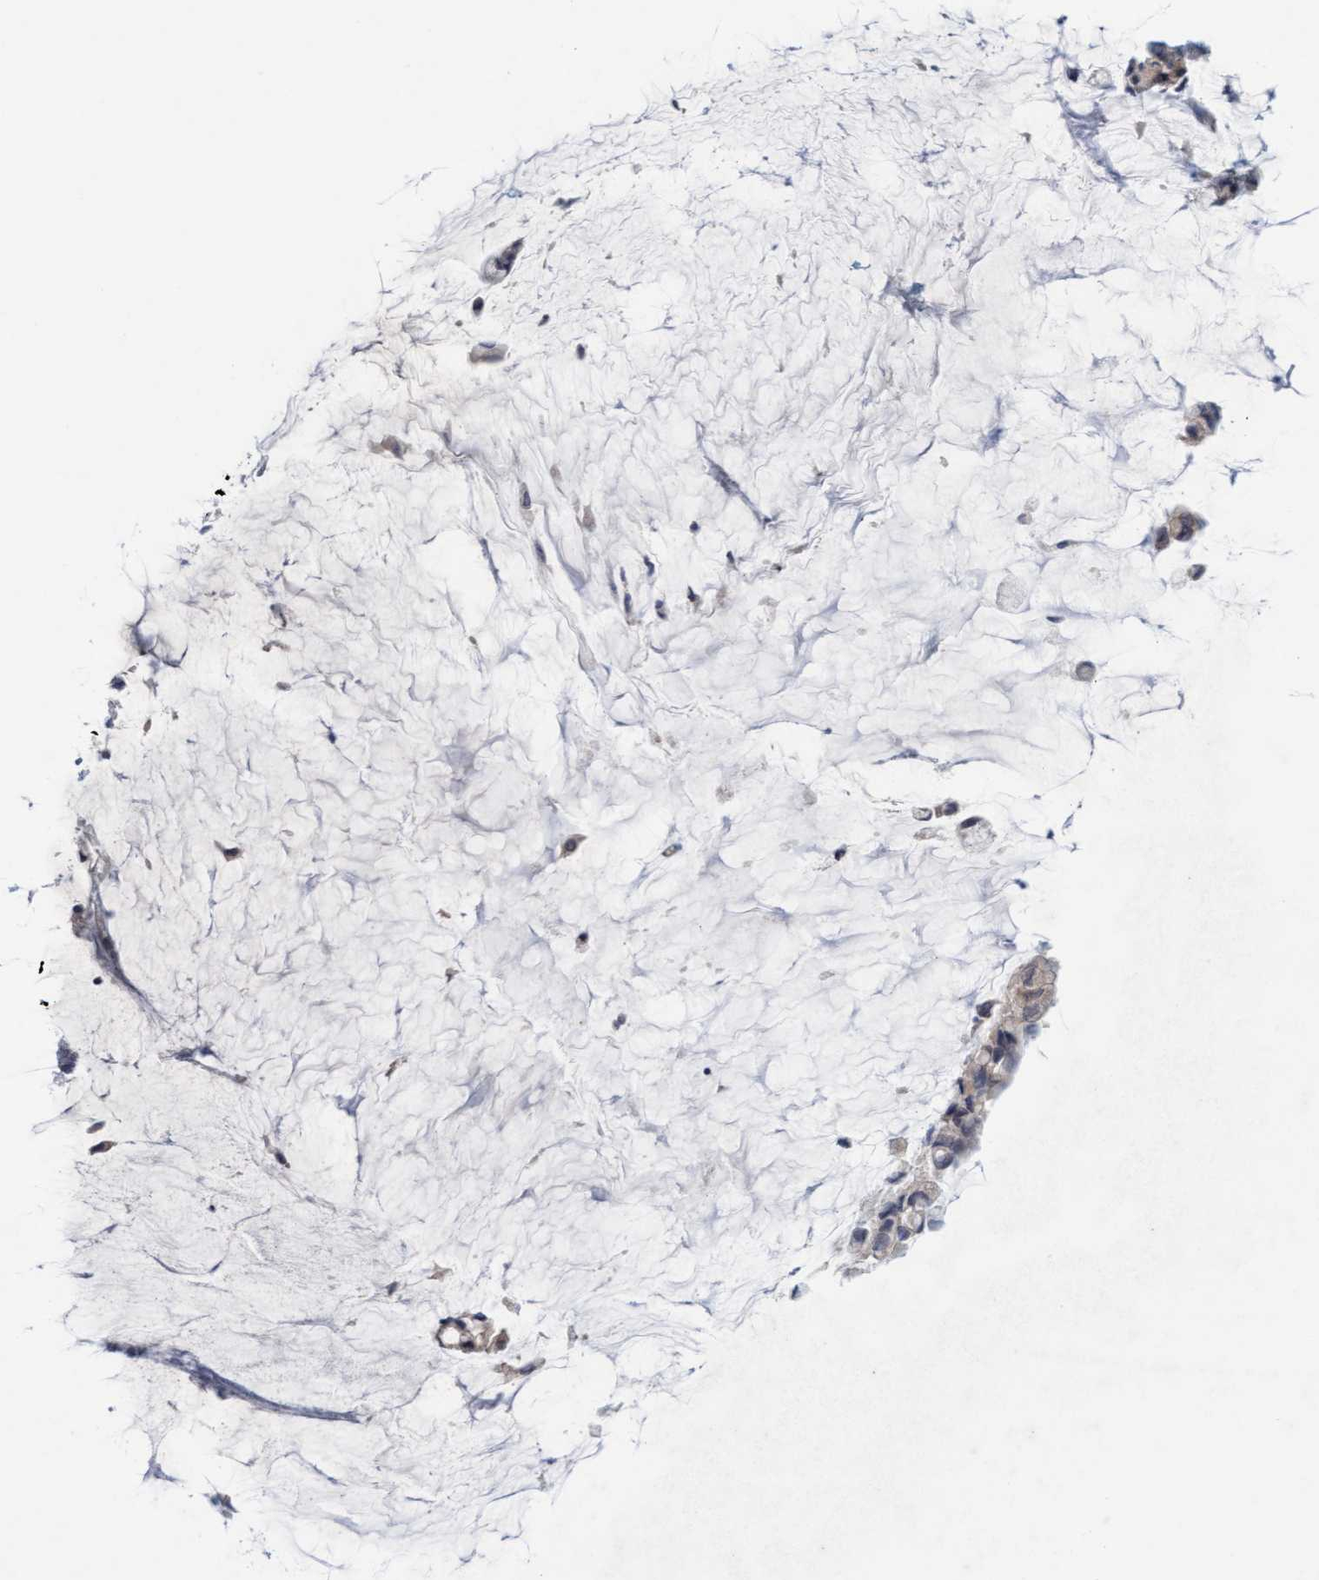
{"staining": {"intensity": "weak", "quantity": "<25%", "location": "cytoplasmic/membranous"}, "tissue": "pancreatic cancer", "cell_type": "Tumor cells", "image_type": "cancer", "snomed": [{"axis": "morphology", "description": "Adenocarcinoma, NOS"}, {"axis": "topography", "description": "Pancreas"}], "caption": "Tumor cells are negative for protein expression in human pancreatic cancer (adenocarcinoma). (DAB (3,3'-diaminobenzidine) immunohistochemistry (IHC), high magnification).", "gene": "TSTD2", "patient": {"sex": "male", "age": 41}}